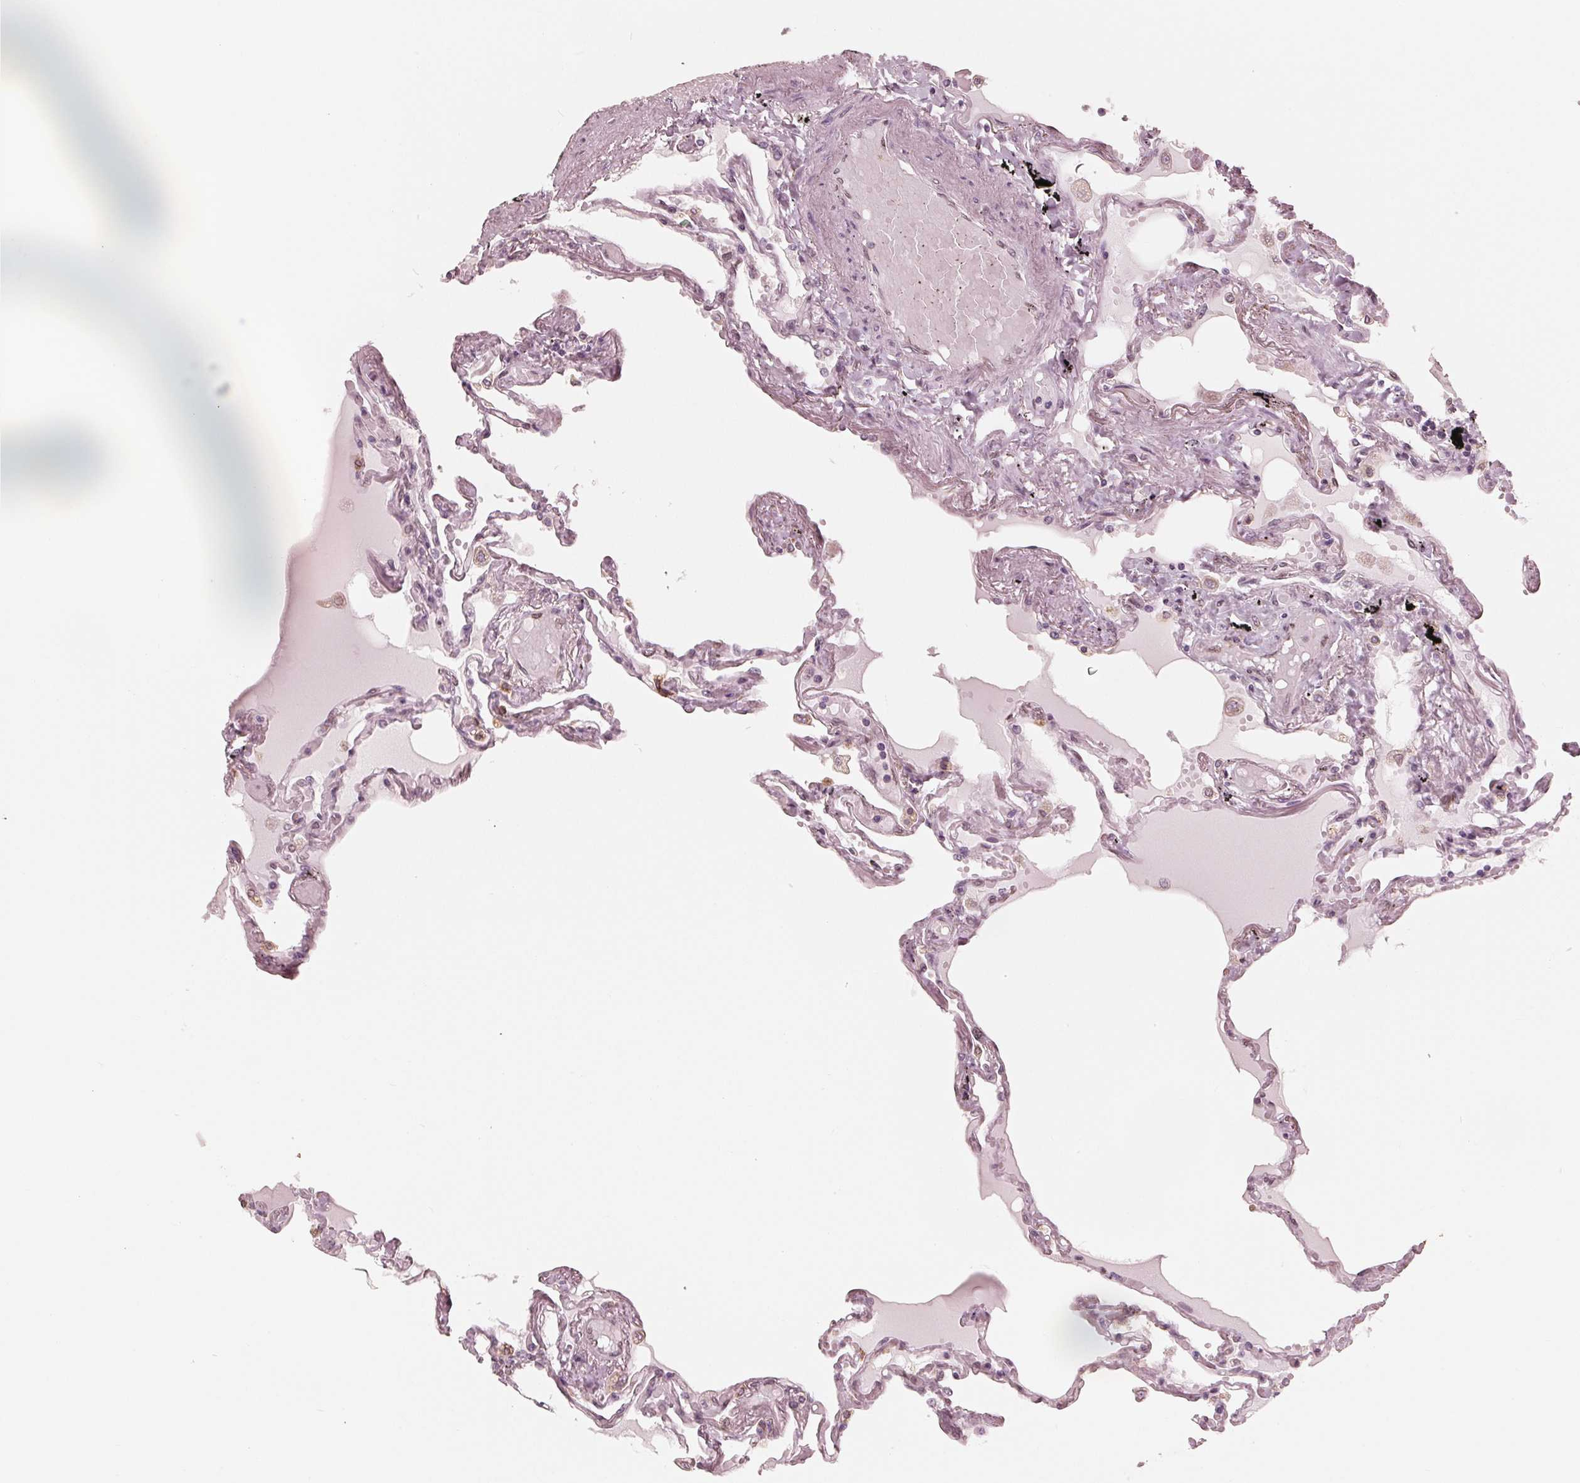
{"staining": {"intensity": "negative", "quantity": "none", "location": "none"}, "tissue": "lung", "cell_type": "Alveolar cells", "image_type": "normal", "snomed": [{"axis": "morphology", "description": "Normal tissue, NOS"}, {"axis": "morphology", "description": "Adenocarcinoma, NOS"}, {"axis": "topography", "description": "Cartilage tissue"}, {"axis": "topography", "description": "Lung"}], "caption": "IHC micrograph of unremarkable lung: human lung stained with DAB (3,3'-diaminobenzidine) exhibits no significant protein staining in alveolar cells.", "gene": "IKBIP", "patient": {"sex": "female", "age": 67}}